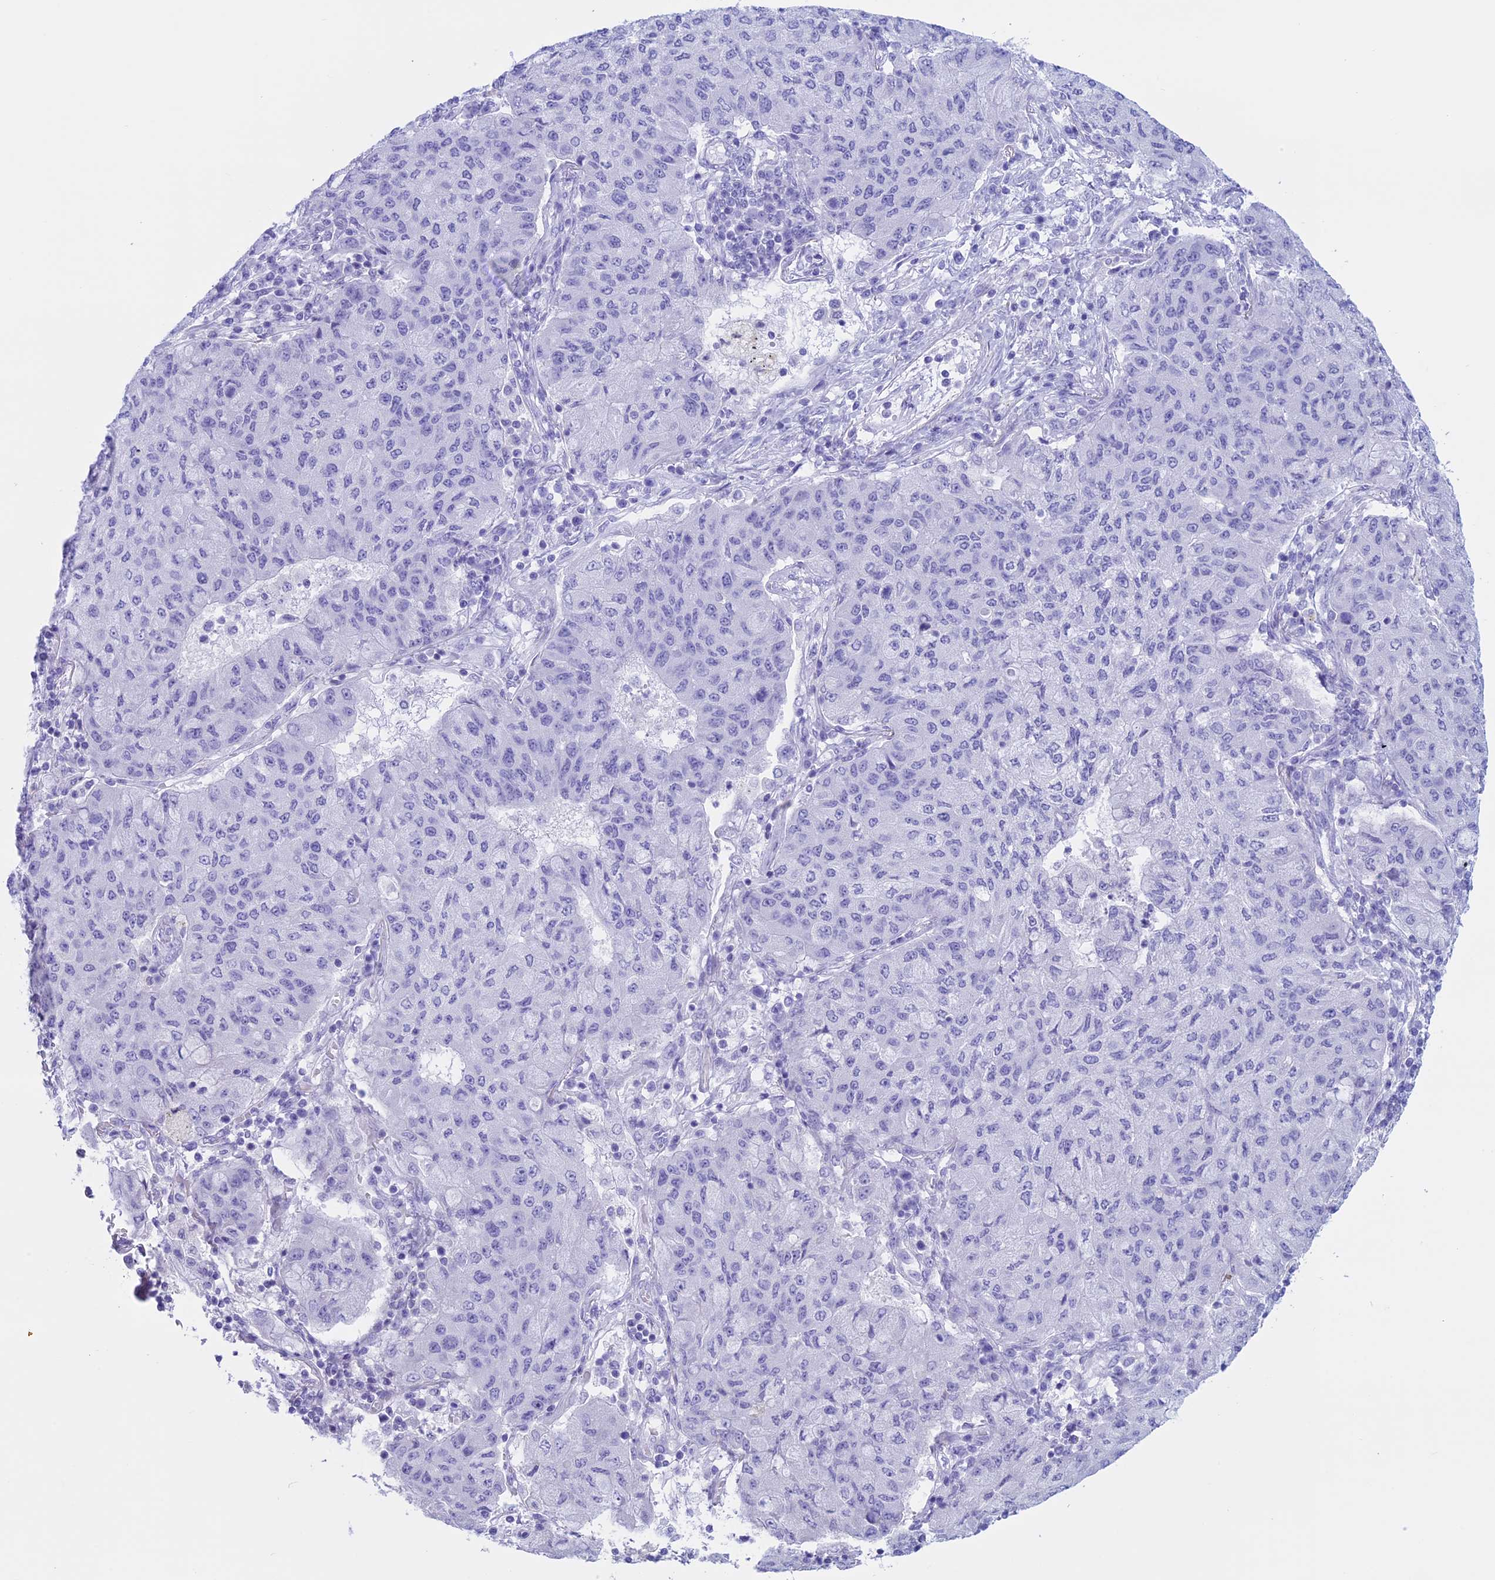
{"staining": {"intensity": "negative", "quantity": "none", "location": "none"}, "tissue": "lung cancer", "cell_type": "Tumor cells", "image_type": "cancer", "snomed": [{"axis": "morphology", "description": "Squamous cell carcinoma, NOS"}, {"axis": "topography", "description": "Lung"}], "caption": "Immunohistochemical staining of human lung squamous cell carcinoma displays no significant staining in tumor cells.", "gene": "RP1", "patient": {"sex": "male", "age": 74}}